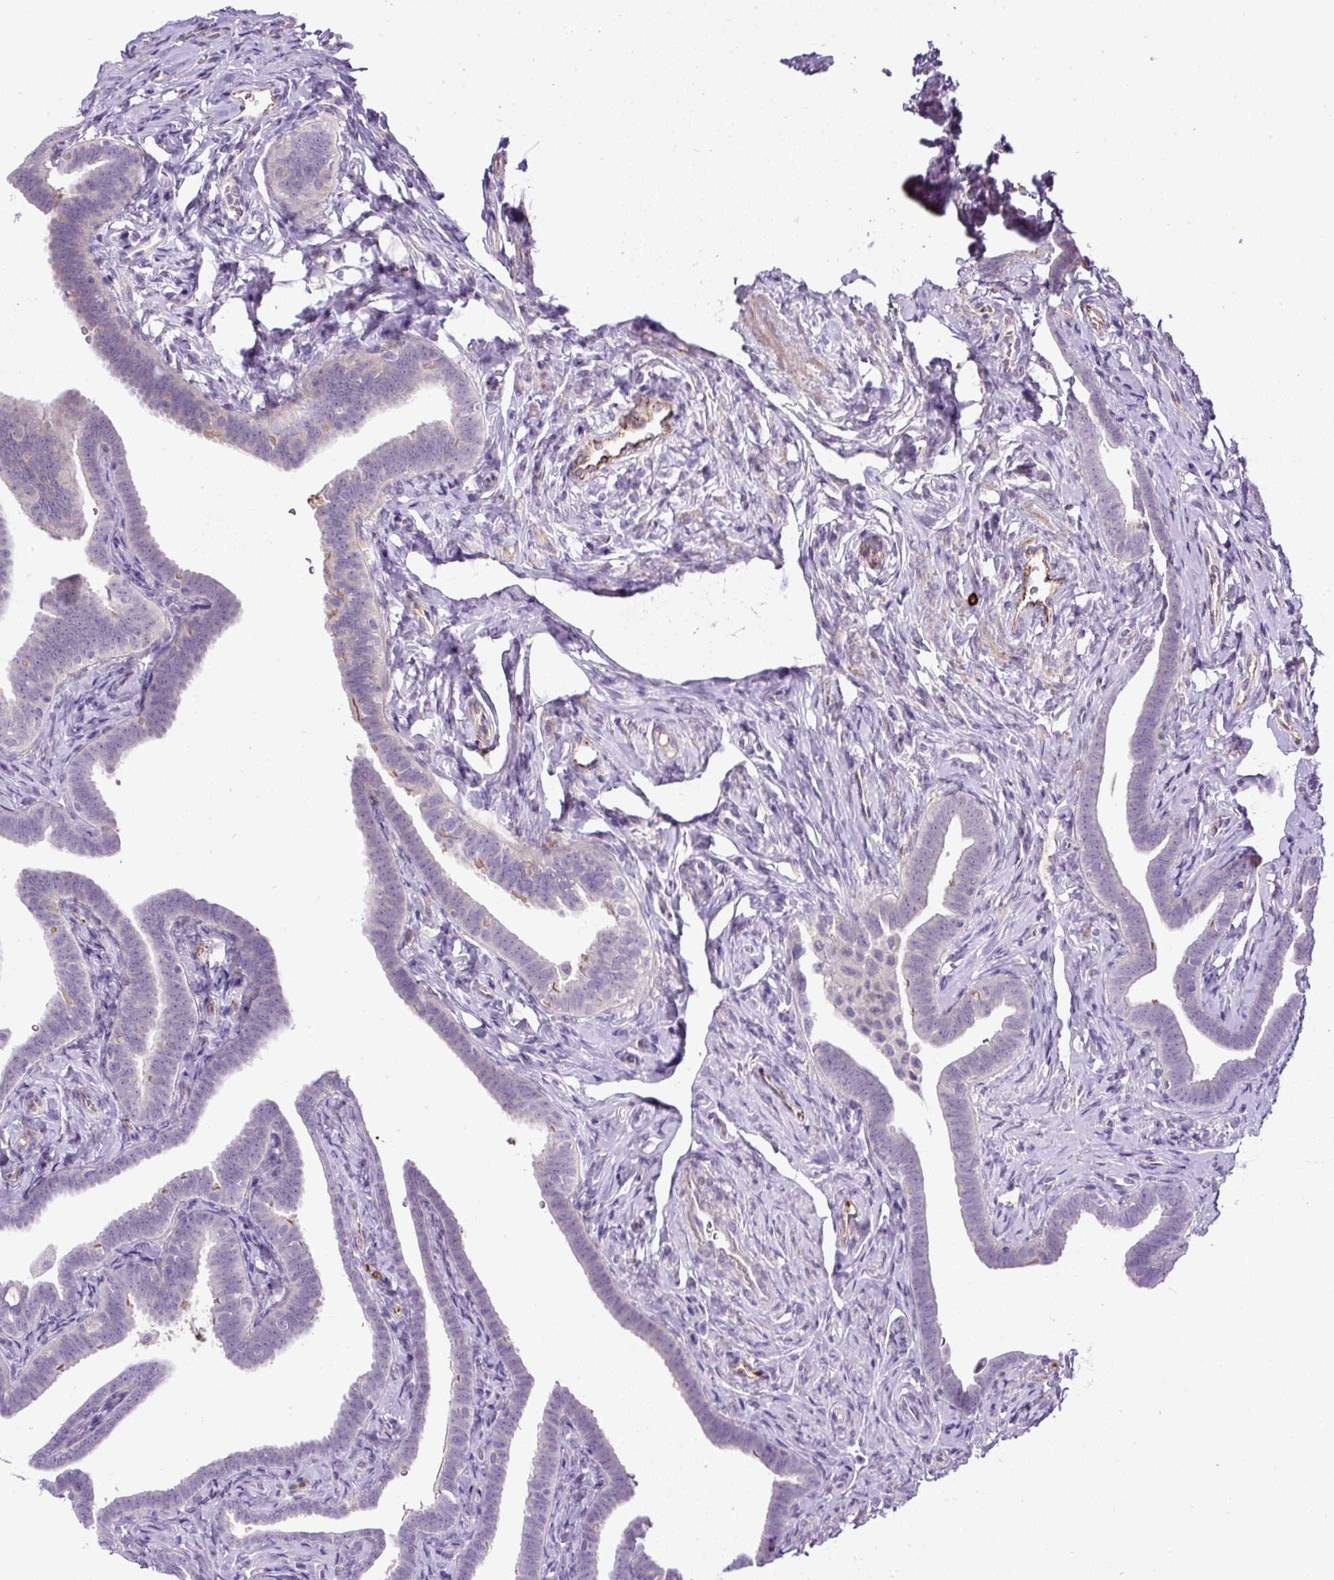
{"staining": {"intensity": "weak", "quantity": "<25%", "location": "cytoplasmic/membranous"}, "tissue": "fallopian tube", "cell_type": "Glandular cells", "image_type": "normal", "snomed": [{"axis": "morphology", "description": "Normal tissue, NOS"}, {"axis": "topography", "description": "Fallopian tube"}], "caption": "Glandular cells show no significant expression in unremarkable fallopian tube. The staining is performed using DAB (3,3'-diaminobenzidine) brown chromogen with nuclei counter-stained in using hematoxylin.", "gene": "LEFTY1", "patient": {"sex": "female", "age": 69}}